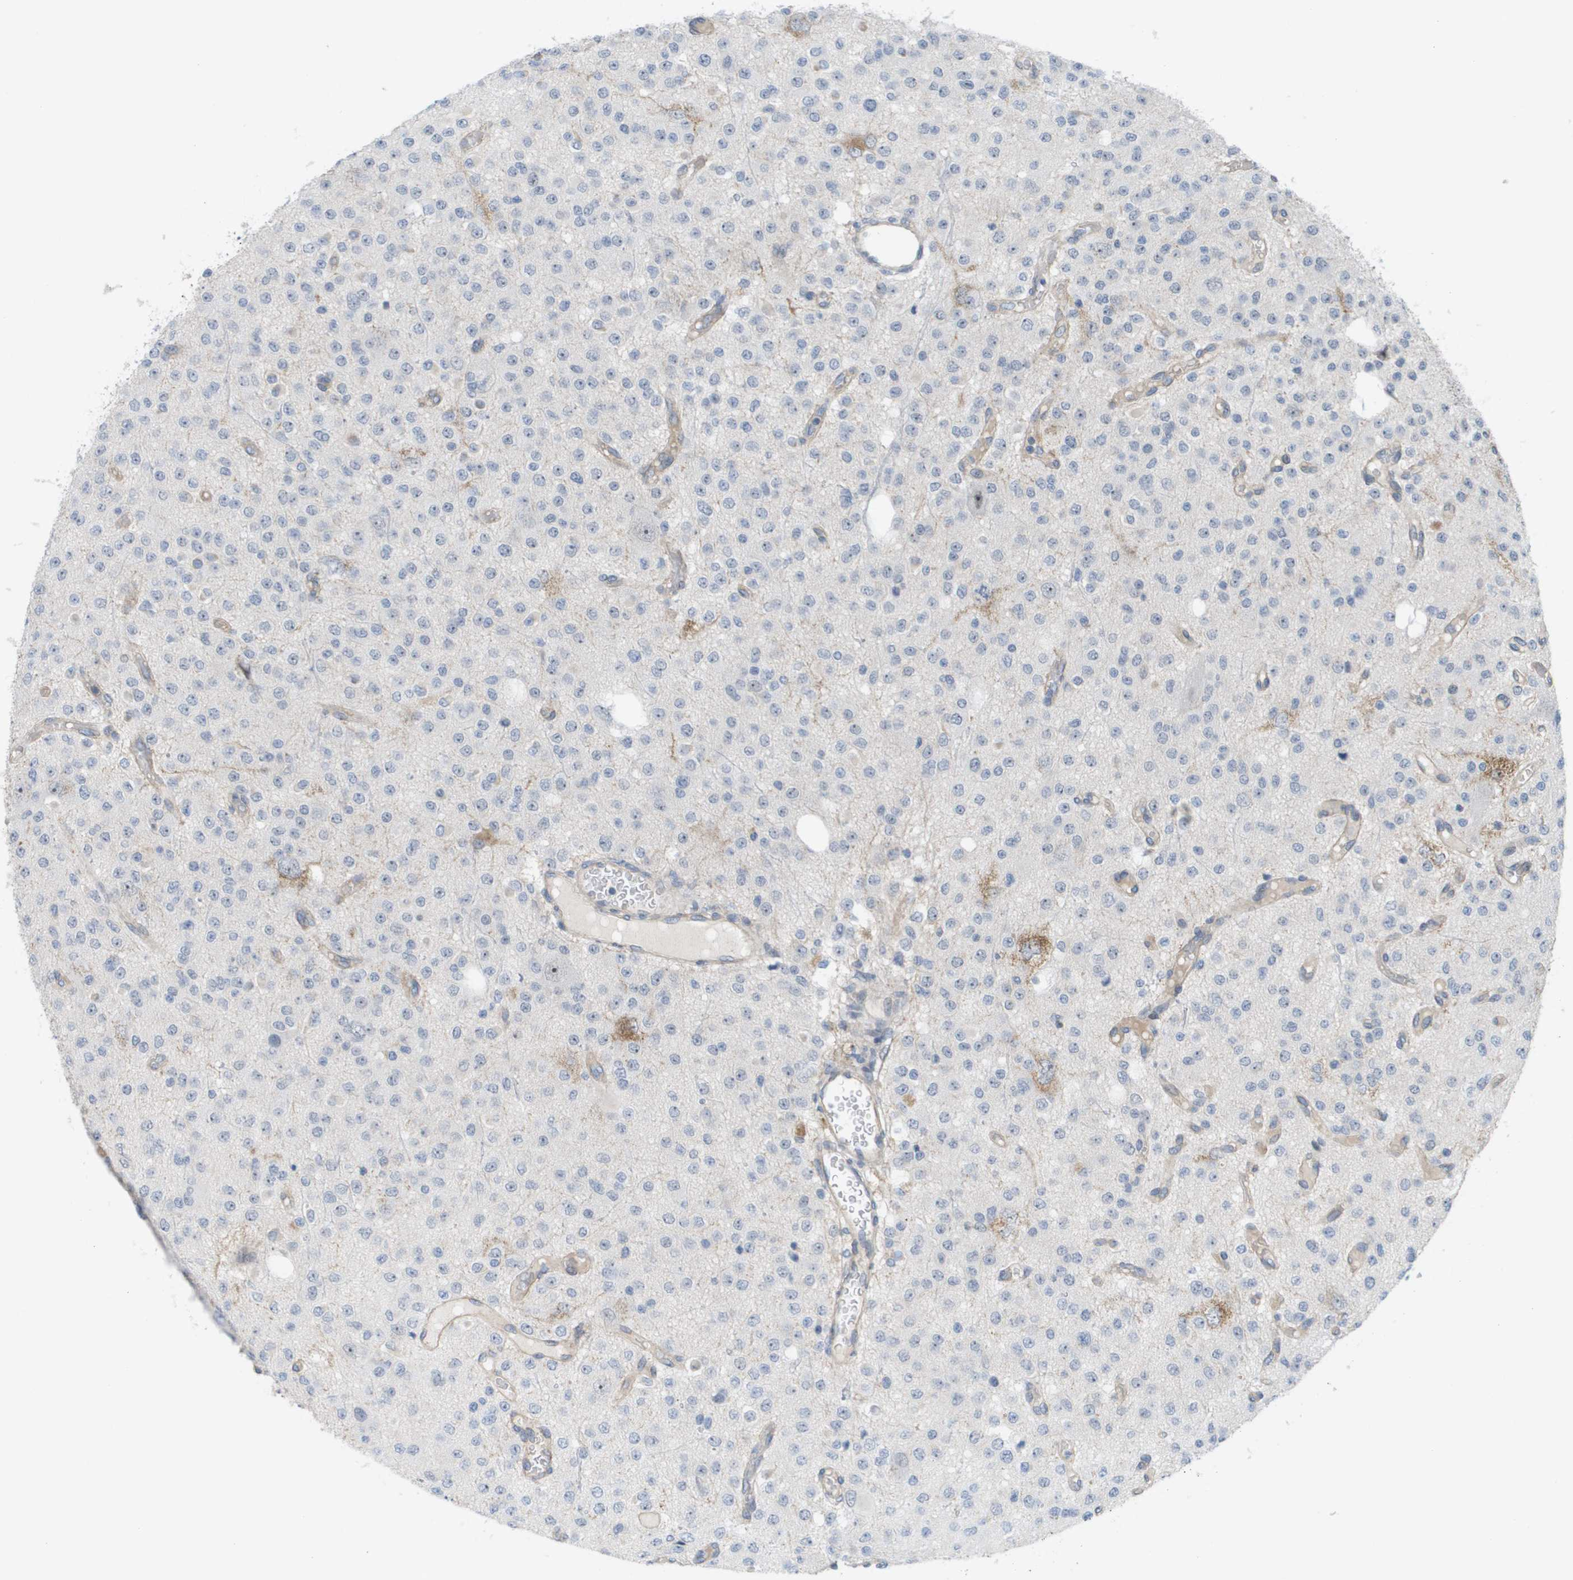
{"staining": {"intensity": "negative", "quantity": "none", "location": "none"}, "tissue": "glioma", "cell_type": "Tumor cells", "image_type": "cancer", "snomed": [{"axis": "morphology", "description": "Glioma, malignant, Low grade"}, {"axis": "topography", "description": "Brain"}], "caption": "Immunohistochemistry (IHC) of glioma demonstrates no expression in tumor cells.", "gene": "MTARC2", "patient": {"sex": "male", "age": 38}}